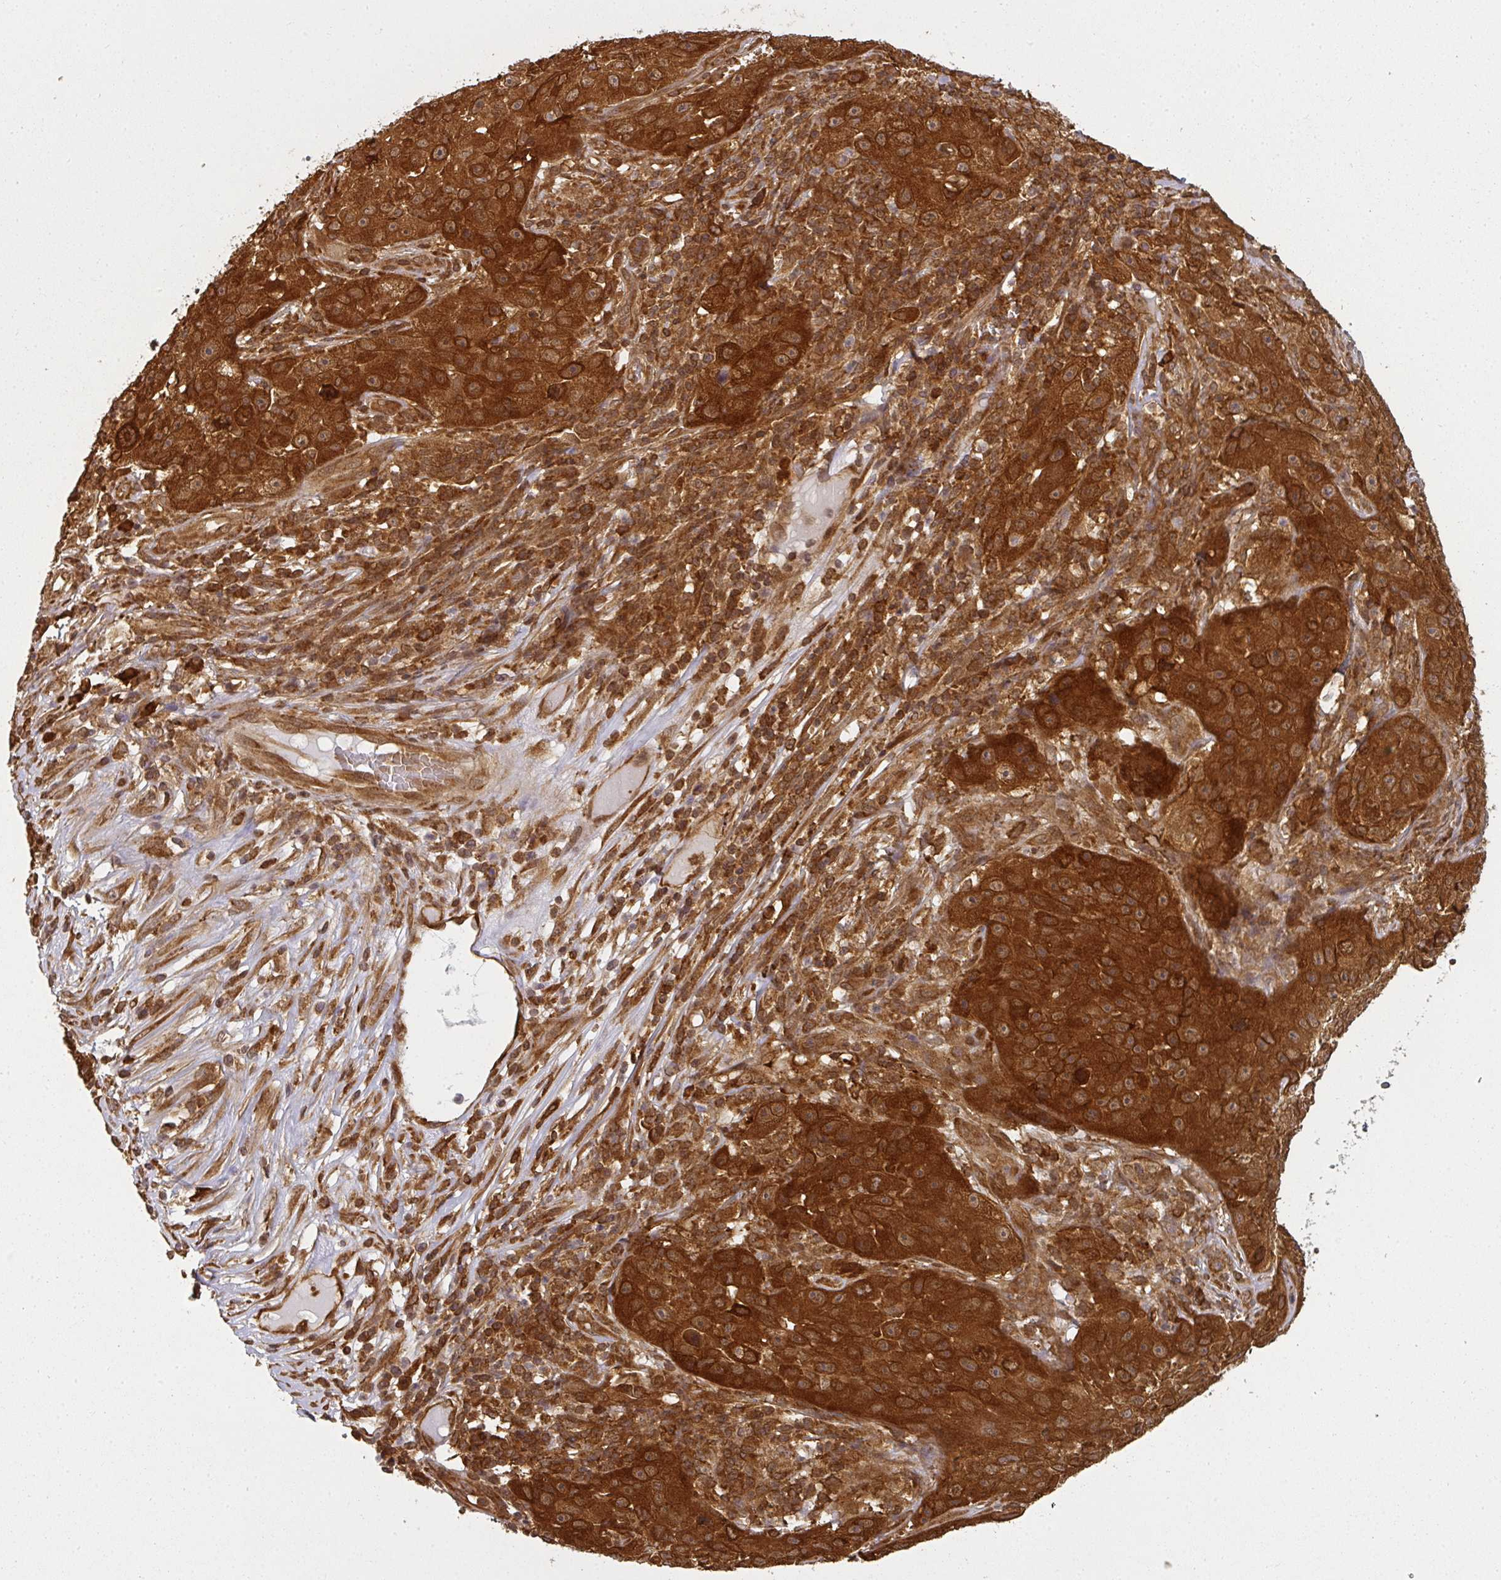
{"staining": {"intensity": "strong", "quantity": ">75%", "location": "cytoplasmic/membranous"}, "tissue": "skin cancer", "cell_type": "Tumor cells", "image_type": "cancer", "snomed": [{"axis": "morphology", "description": "Squamous cell carcinoma, NOS"}, {"axis": "topography", "description": "Skin"}], "caption": "Brown immunohistochemical staining in human skin cancer demonstrates strong cytoplasmic/membranous staining in about >75% of tumor cells.", "gene": "PPP6R3", "patient": {"sex": "female", "age": 87}}